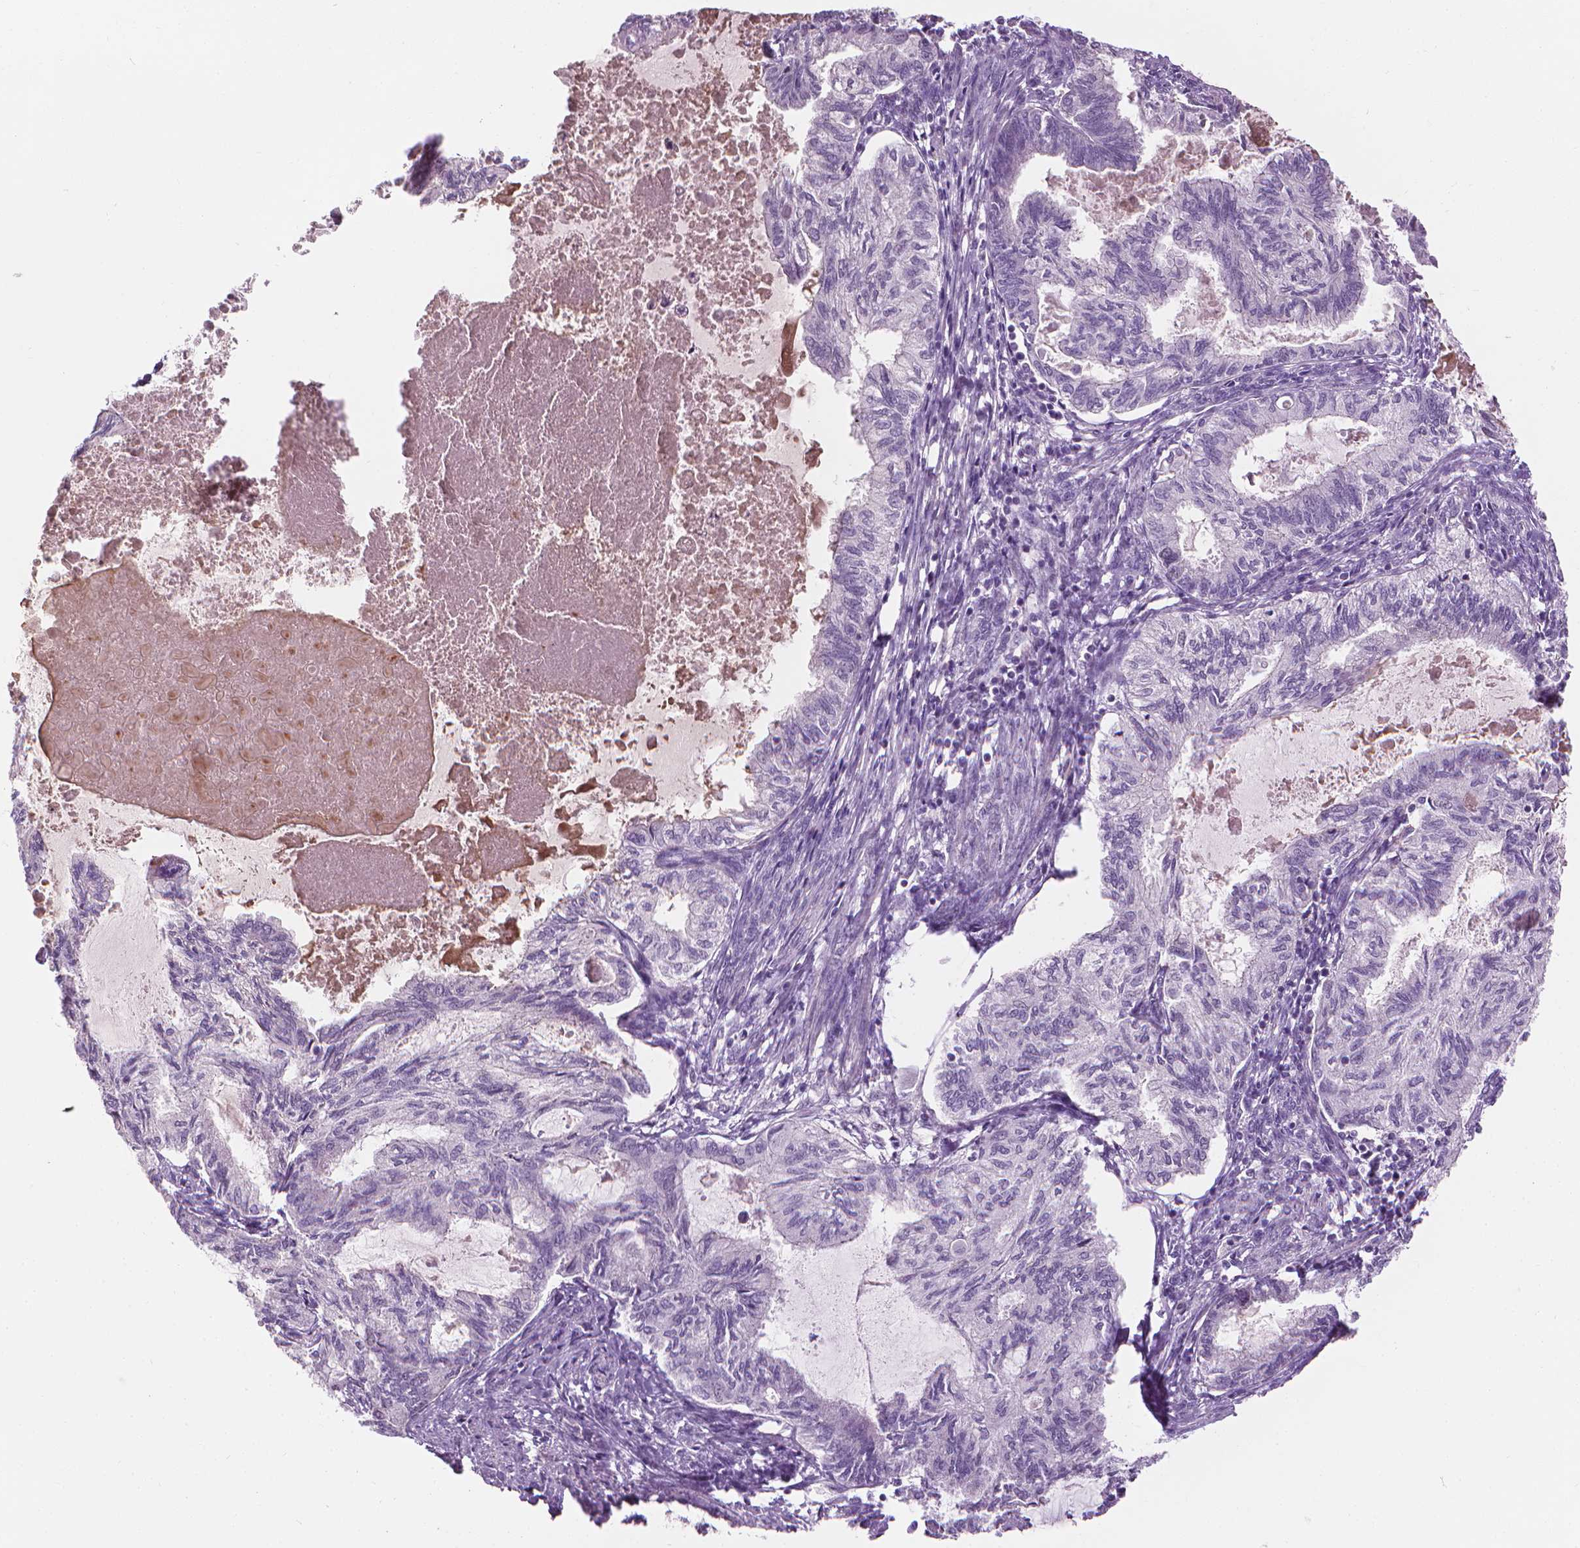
{"staining": {"intensity": "negative", "quantity": "none", "location": "none"}, "tissue": "endometrial cancer", "cell_type": "Tumor cells", "image_type": "cancer", "snomed": [{"axis": "morphology", "description": "Adenocarcinoma, NOS"}, {"axis": "topography", "description": "Endometrium"}], "caption": "Immunohistochemical staining of endometrial cancer (adenocarcinoma) reveals no significant expression in tumor cells. Nuclei are stained in blue.", "gene": "SAXO2", "patient": {"sex": "female", "age": 86}}